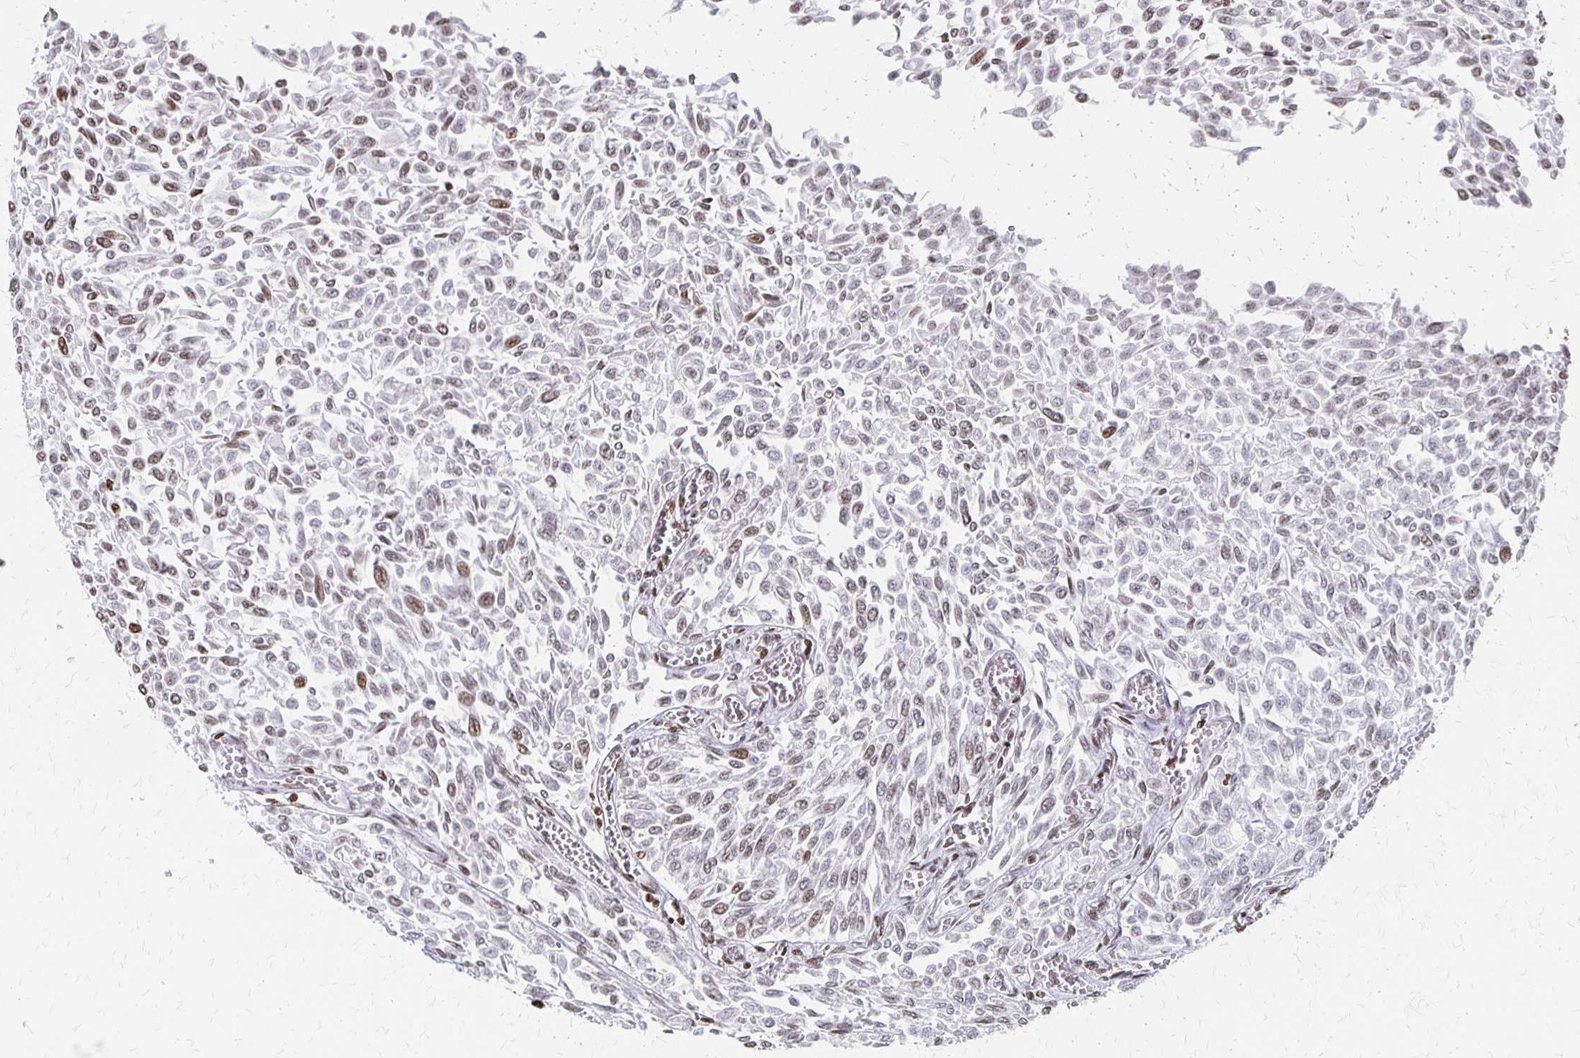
{"staining": {"intensity": "weak", "quantity": "25%-75%", "location": "nuclear"}, "tissue": "urothelial cancer", "cell_type": "Tumor cells", "image_type": "cancer", "snomed": [{"axis": "morphology", "description": "Urothelial carcinoma, NOS"}, {"axis": "topography", "description": "Urinary bladder"}], "caption": "Tumor cells reveal low levels of weak nuclear positivity in about 25%-75% of cells in transitional cell carcinoma.", "gene": "ZNF280C", "patient": {"sex": "male", "age": 59}}